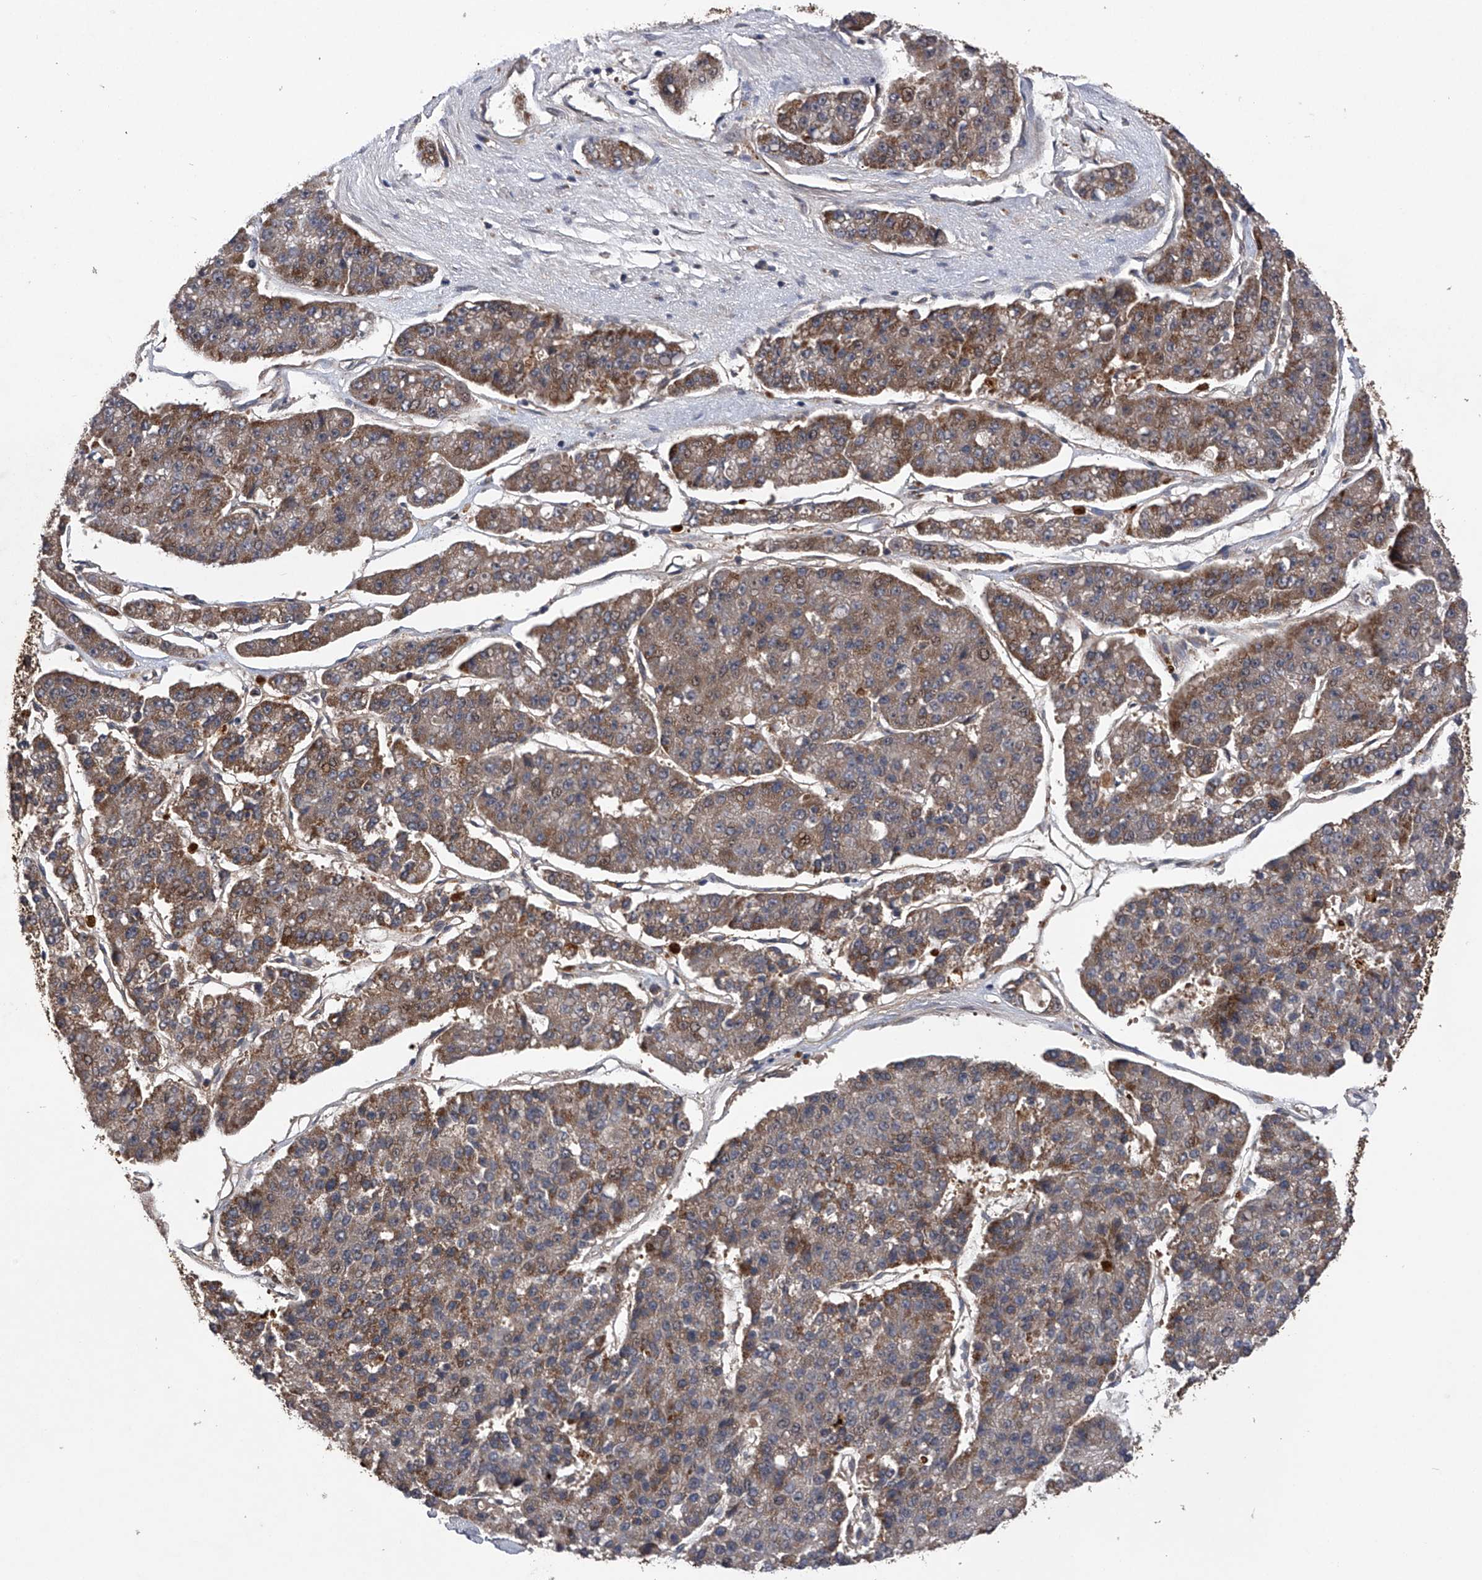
{"staining": {"intensity": "moderate", "quantity": "25%-75%", "location": "cytoplasmic/membranous"}, "tissue": "pancreatic cancer", "cell_type": "Tumor cells", "image_type": "cancer", "snomed": [{"axis": "morphology", "description": "Adenocarcinoma, NOS"}, {"axis": "topography", "description": "Pancreas"}], "caption": "IHC (DAB (3,3'-diaminobenzidine)) staining of adenocarcinoma (pancreatic) shows moderate cytoplasmic/membranous protein staining in approximately 25%-75% of tumor cells.", "gene": "MAP3K11", "patient": {"sex": "male", "age": 50}}